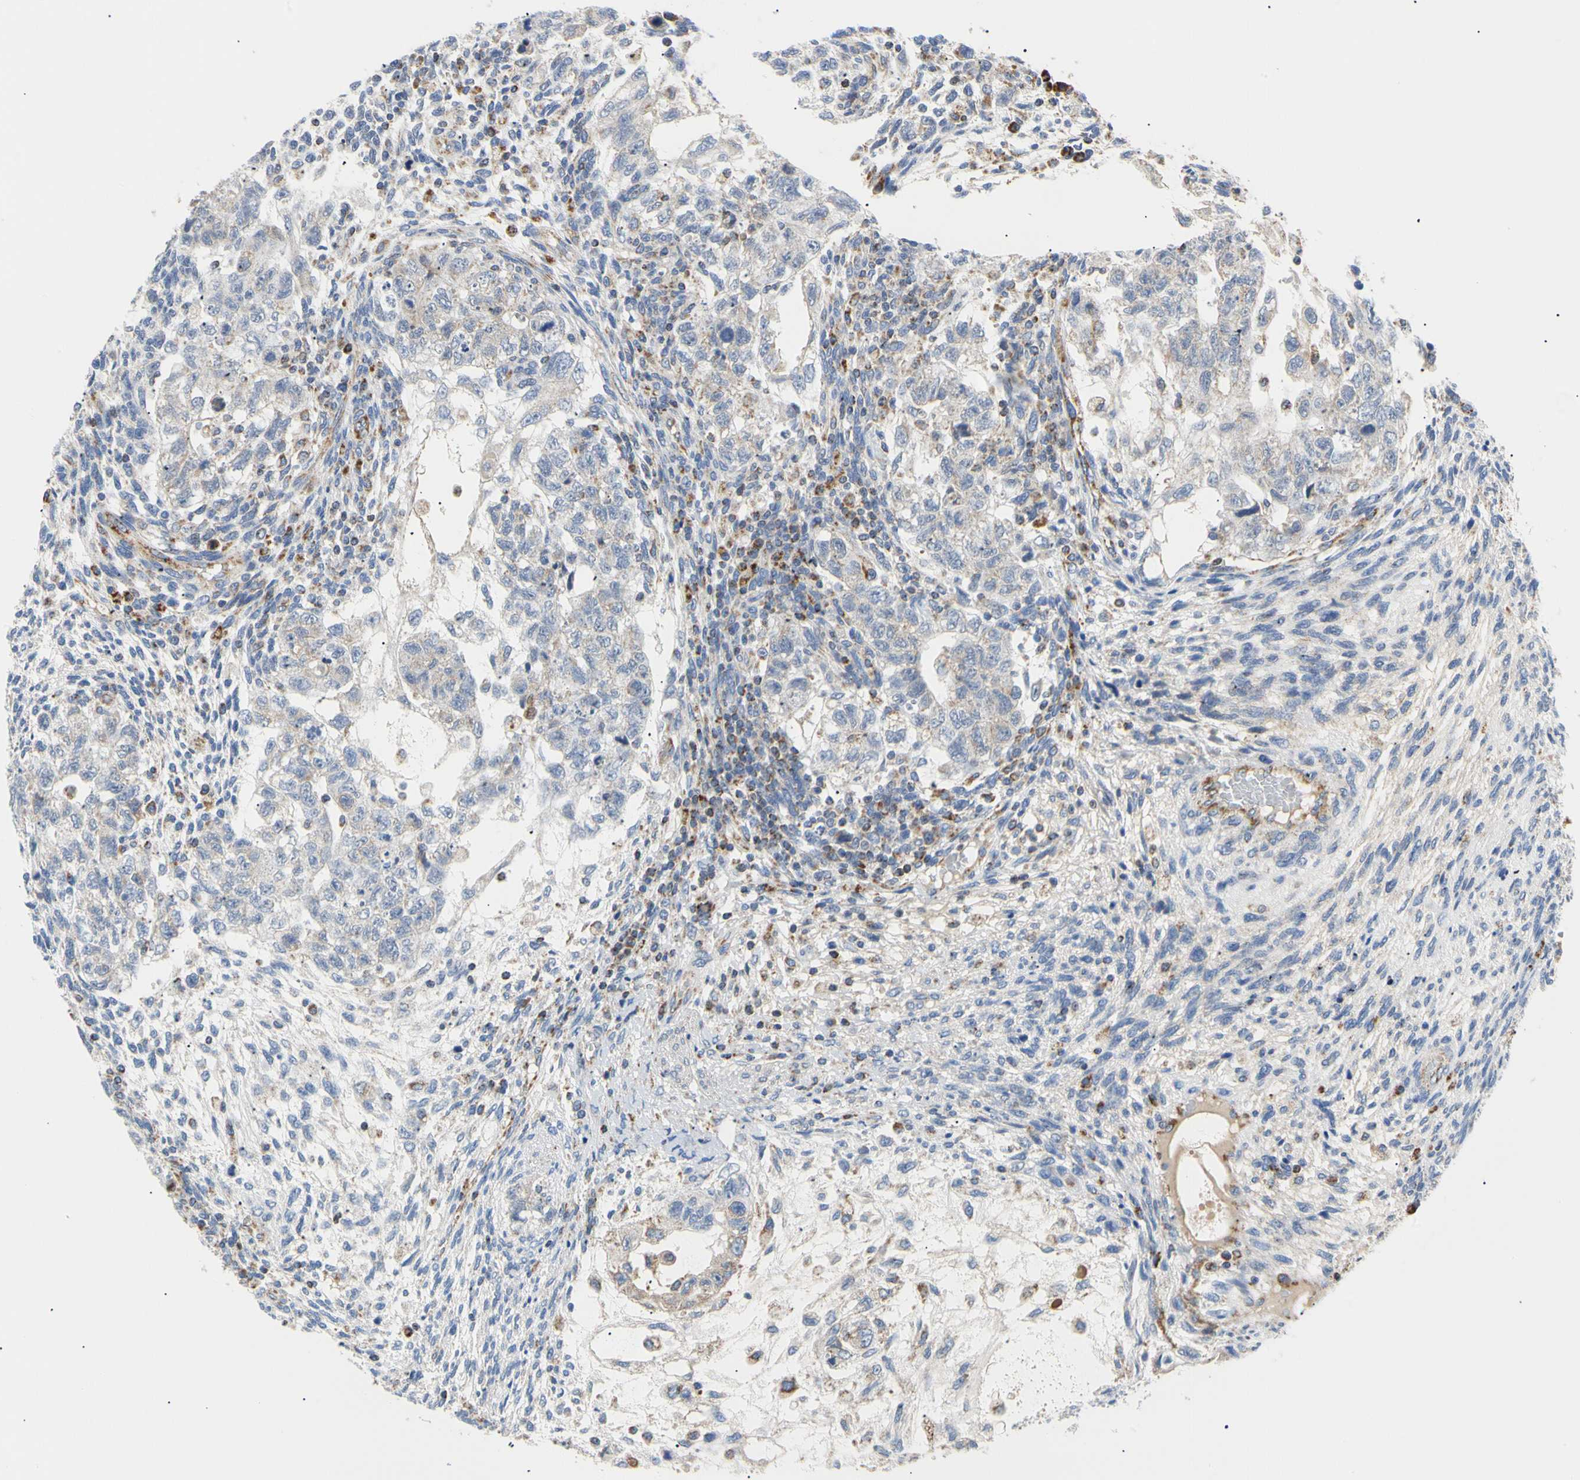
{"staining": {"intensity": "weak", "quantity": "<25%", "location": "cytoplasmic/membranous"}, "tissue": "testis cancer", "cell_type": "Tumor cells", "image_type": "cancer", "snomed": [{"axis": "morphology", "description": "Normal tissue, NOS"}, {"axis": "morphology", "description": "Carcinoma, Embryonal, NOS"}, {"axis": "topography", "description": "Testis"}], "caption": "Immunohistochemical staining of human testis embryonal carcinoma displays no significant positivity in tumor cells.", "gene": "ACAT1", "patient": {"sex": "male", "age": 36}}